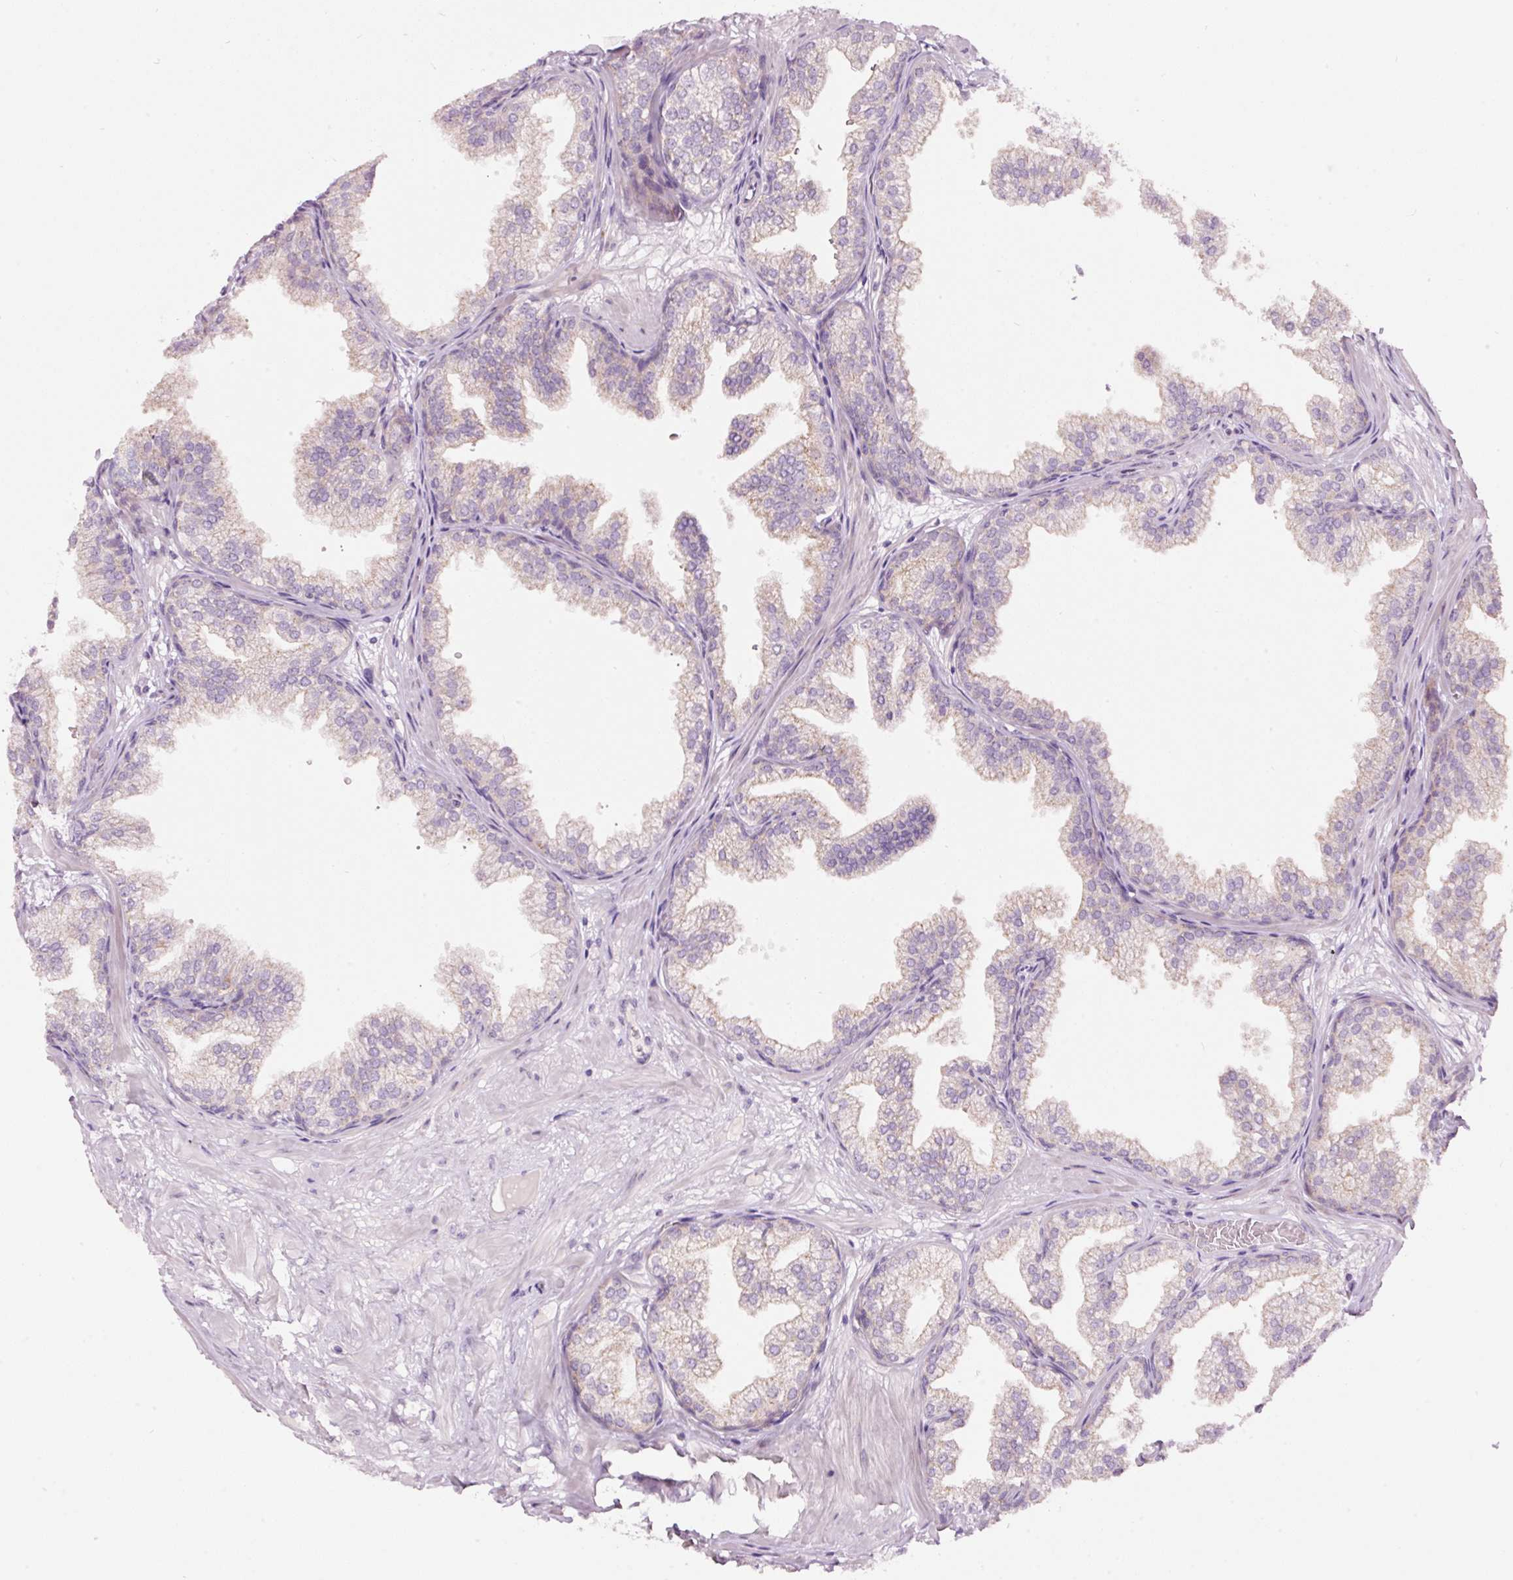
{"staining": {"intensity": "weak", "quantity": "25%-75%", "location": "cytoplasmic/membranous"}, "tissue": "prostate", "cell_type": "Glandular cells", "image_type": "normal", "snomed": [{"axis": "morphology", "description": "Normal tissue, NOS"}, {"axis": "topography", "description": "Prostate"}], "caption": "Immunohistochemistry histopathology image of unremarkable prostate: prostate stained using immunohistochemistry shows low levels of weak protein expression localized specifically in the cytoplasmic/membranous of glandular cells, appearing as a cytoplasmic/membranous brown color.", "gene": "RSPO2", "patient": {"sex": "male", "age": 37}}